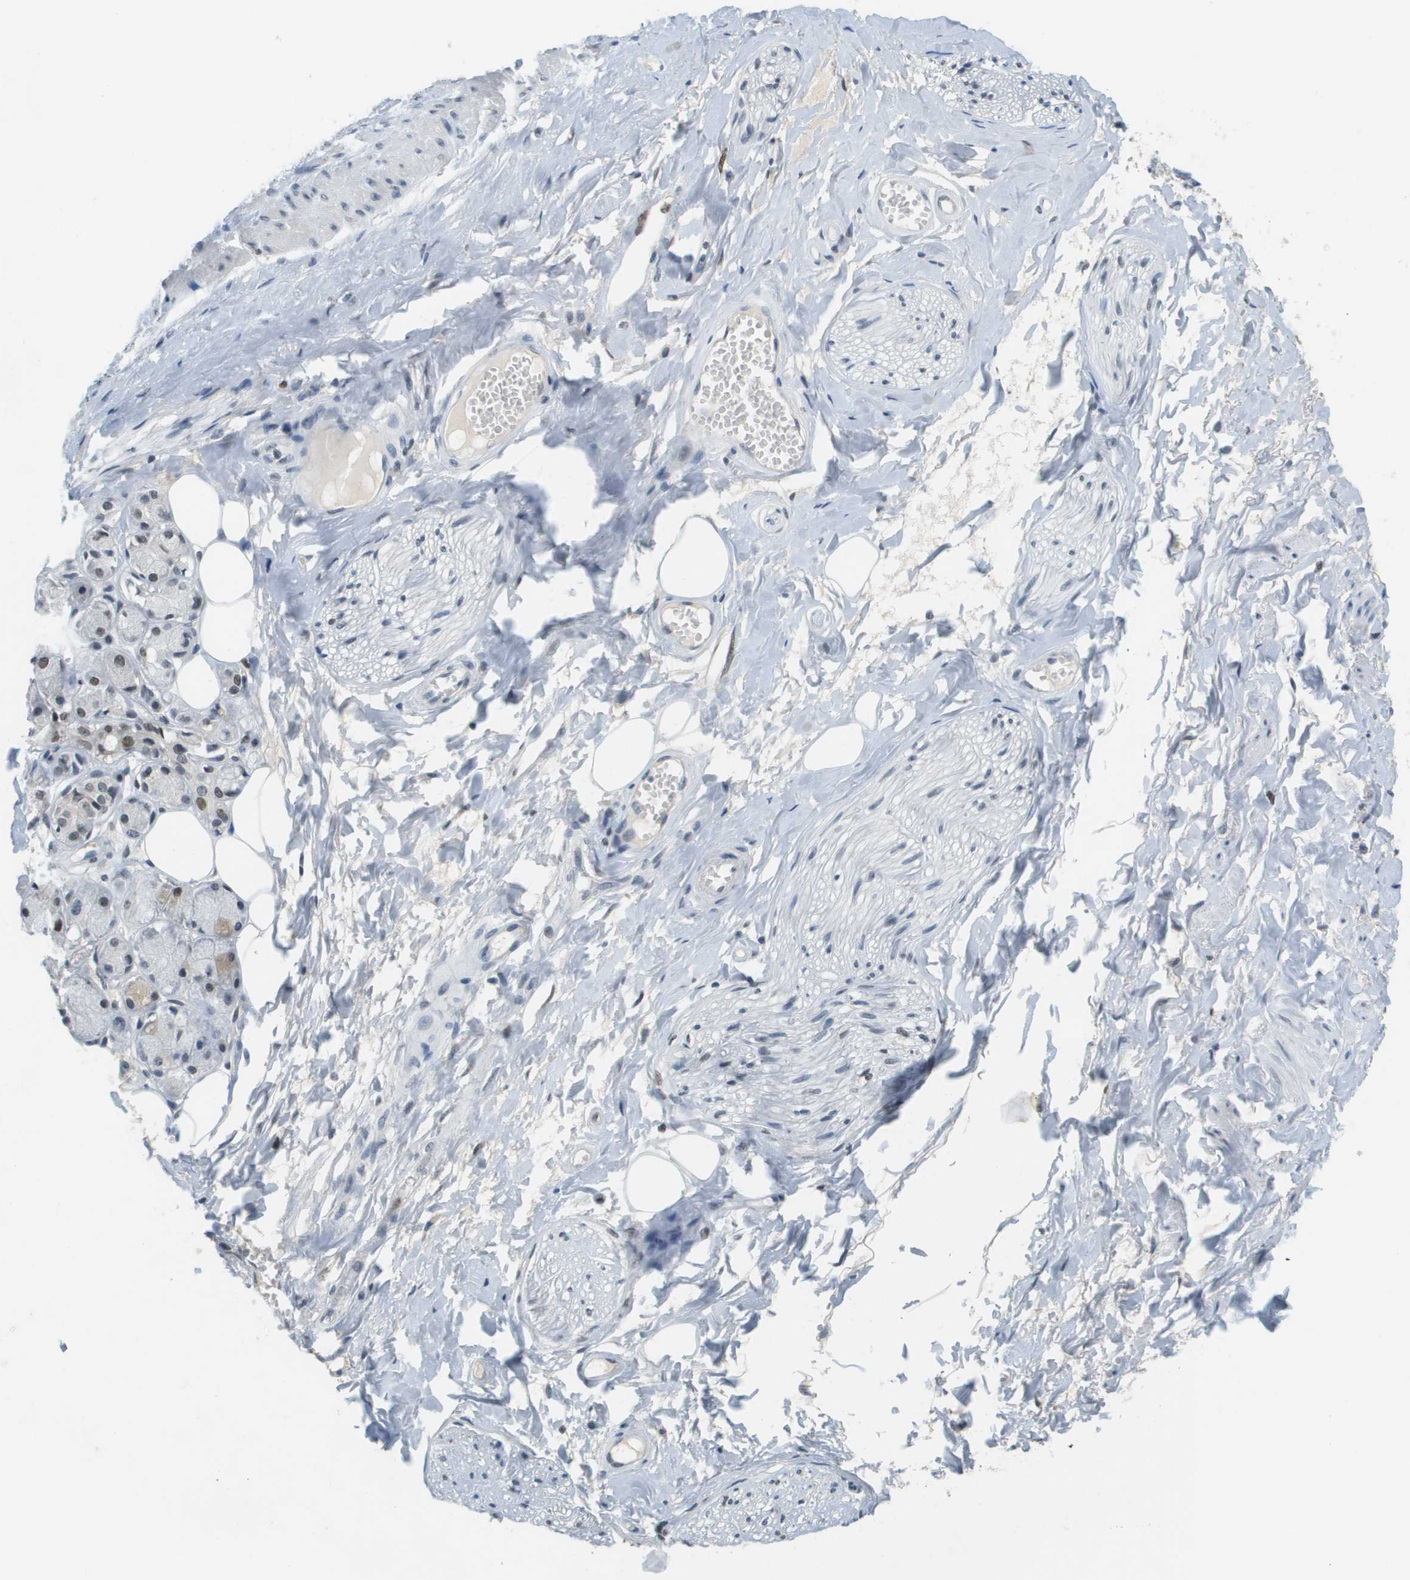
{"staining": {"intensity": "moderate", "quantity": "<25%", "location": "cytoplasmic/membranous"}, "tissue": "adipose tissue", "cell_type": "Adipocytes", "image_type": "normal", "snomed": [{"axis": "morphology", "description": "Normal tissue, NOS"}, {"axis": "morphology", "description": "Inflammation, NOS"}, {"axis": "topography", "description": "Salivary gland"}, {"axis": "topography", "description": "Peripheral nerve tissue"}], "caption": "A brown stain highlights moderate cytoplasmic/membranous expression of a protein in adipocytes of unremarkable human adipose tissue. The staining is performed using DAB brown chromogen to label protein expression. The nuclei are counter-stained blue using hematoxylin.", "gene": "CBX5", "patient": {"sex": "female", "age": 75}}